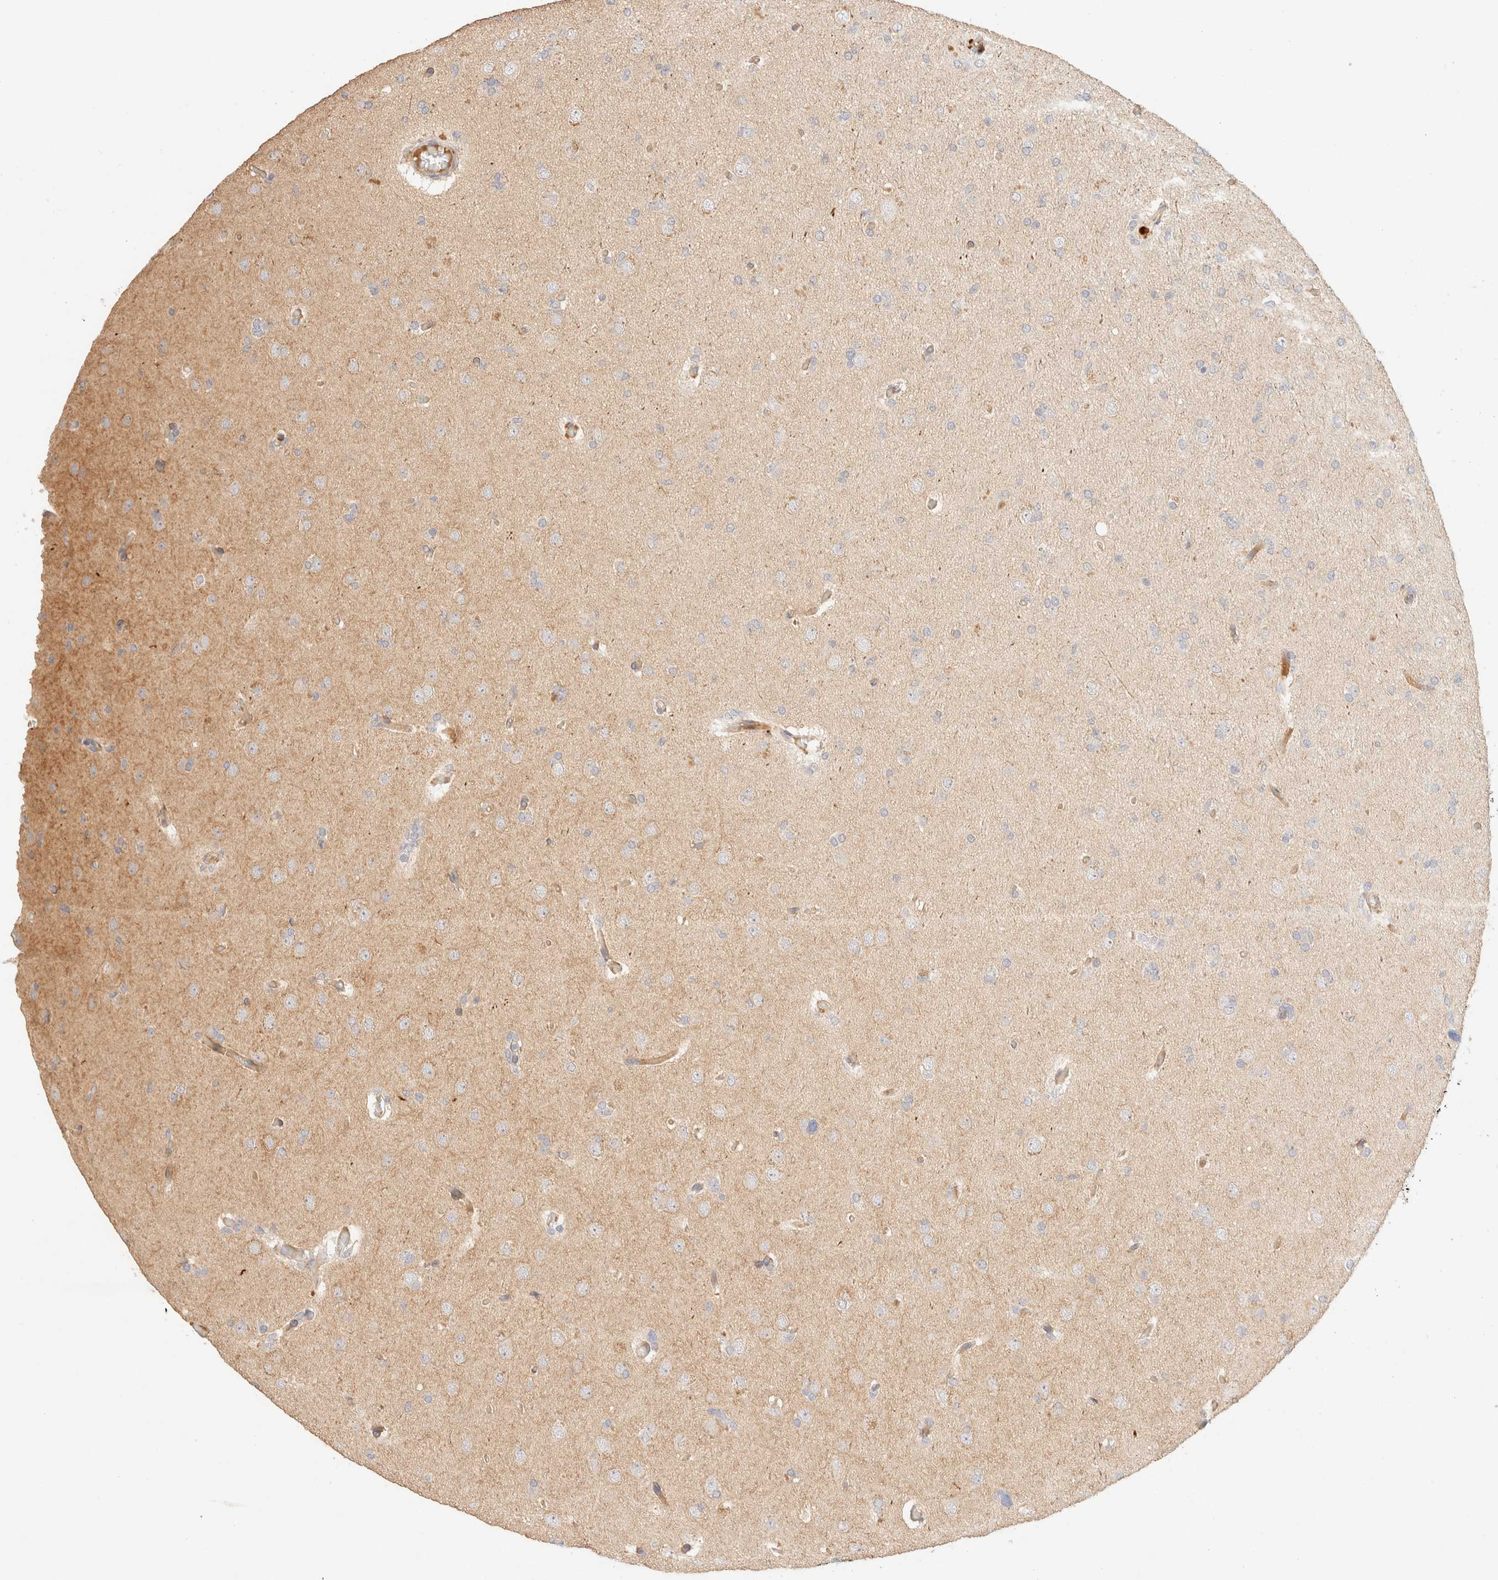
{"staining": {"intensity": "negative", "quantity": "none", "location": "none"}, "tissue": "glioma", "cell_type": "Tumor cells", "image_type": "cancer", "snomed": [{"axis": "morphology", "description": "Glioma, malignant, High grade"}, {"axis": "topography", "description": "Cerebral cortex"}], "caption": "Photomicrograph shows no protein staining in tumor cells of malignant glioma (high-grade) tissue.", "gene": "SNTB1", "patient": {"sex": "female", "age": 36}}